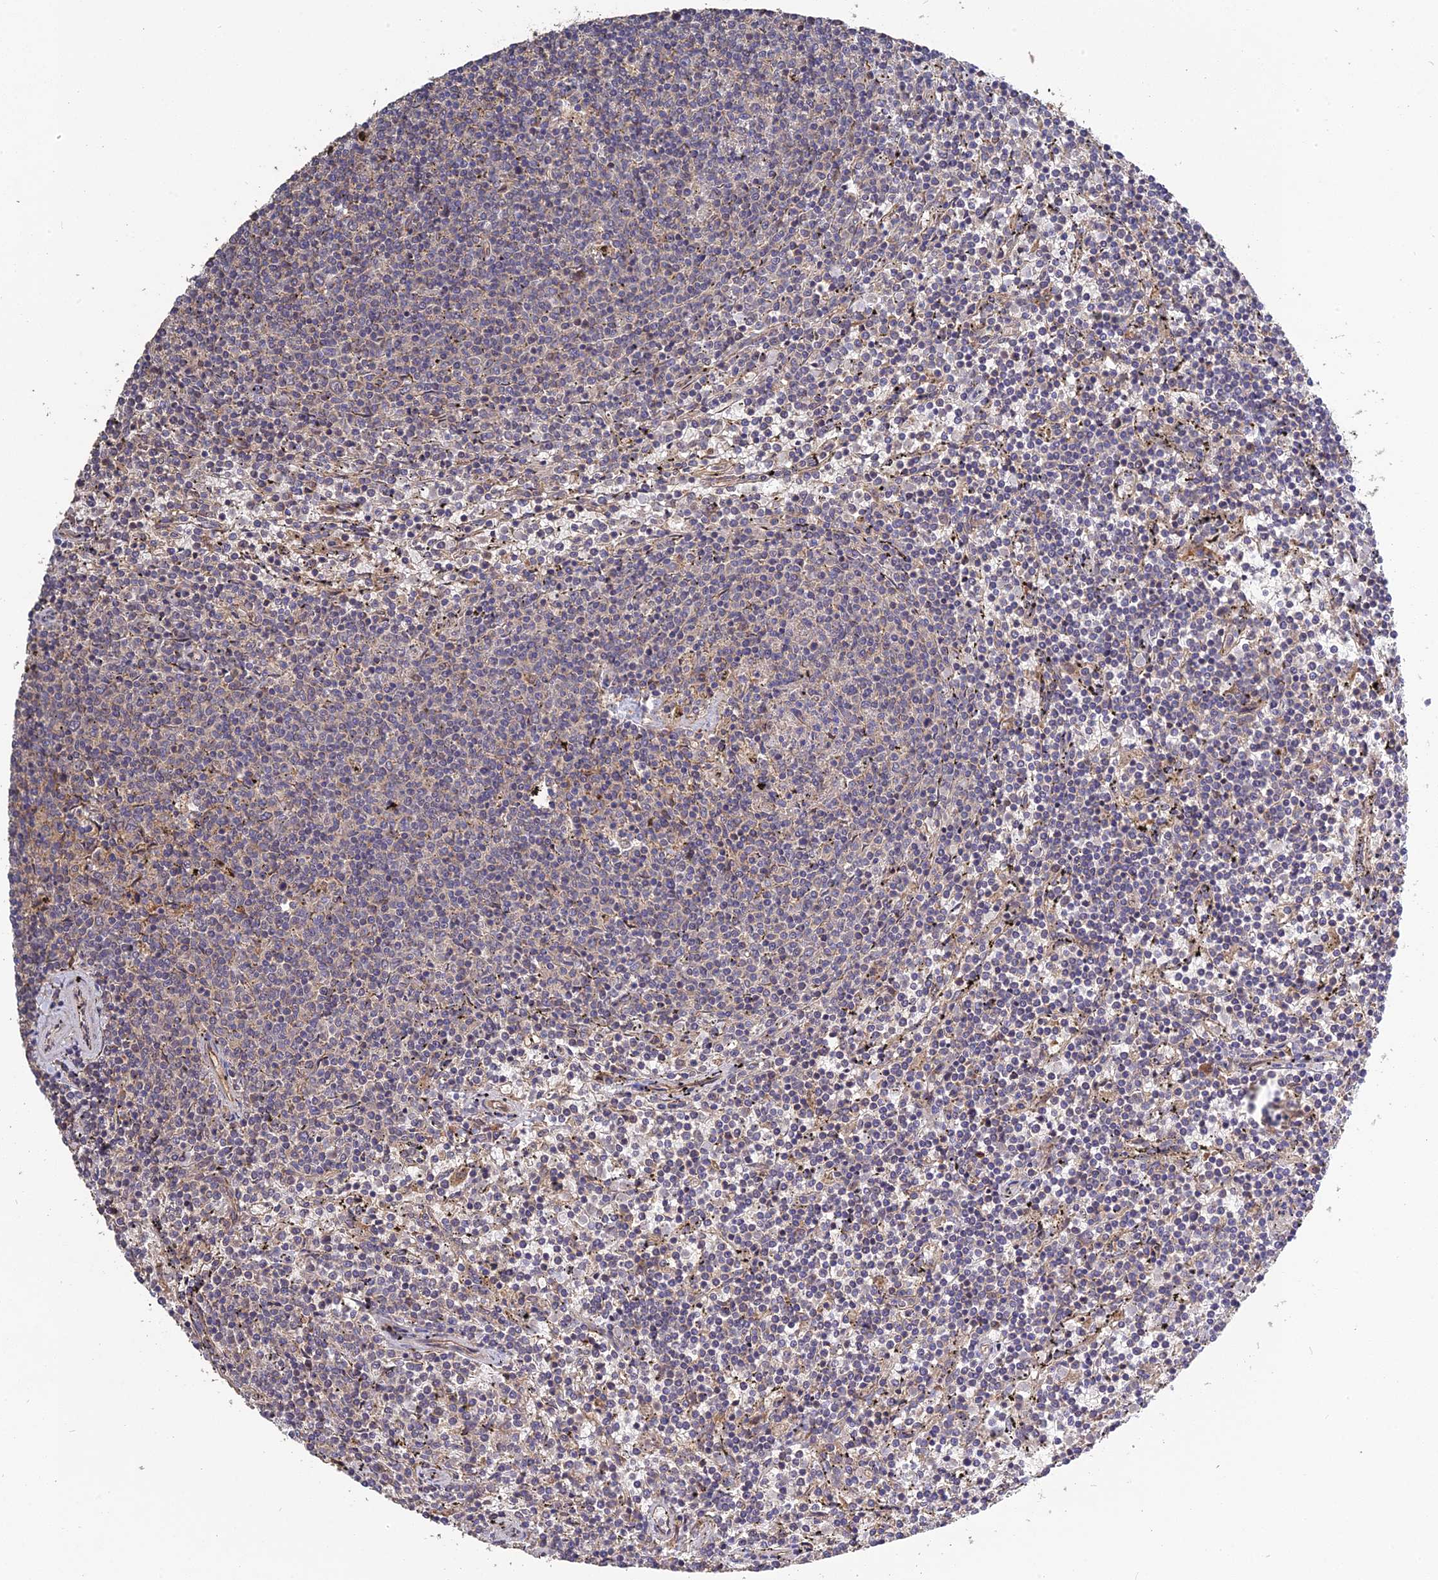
{"staining": {"intensity": "negative", "quantity": "none", "location": "none"}, "tissue": "lymphoma", "cell_type": "Tumor cells", "image_type": "cancer", "snomed": [{"axis": "morphology", "description": "Malignant lymphoma, non-Hodgkin's type, Low grade"}, {"axis": "topography", "description": "Spleen"}], "caption": "There is no significant positivity in tumor cells of lymphoma. (DAB (3,3'-diaminobenzidine) IHC visualized using brightfield microscopy, high magnification).", "gene": "ARHGAP40", "patient": {"sex": "female", "age": 50}}